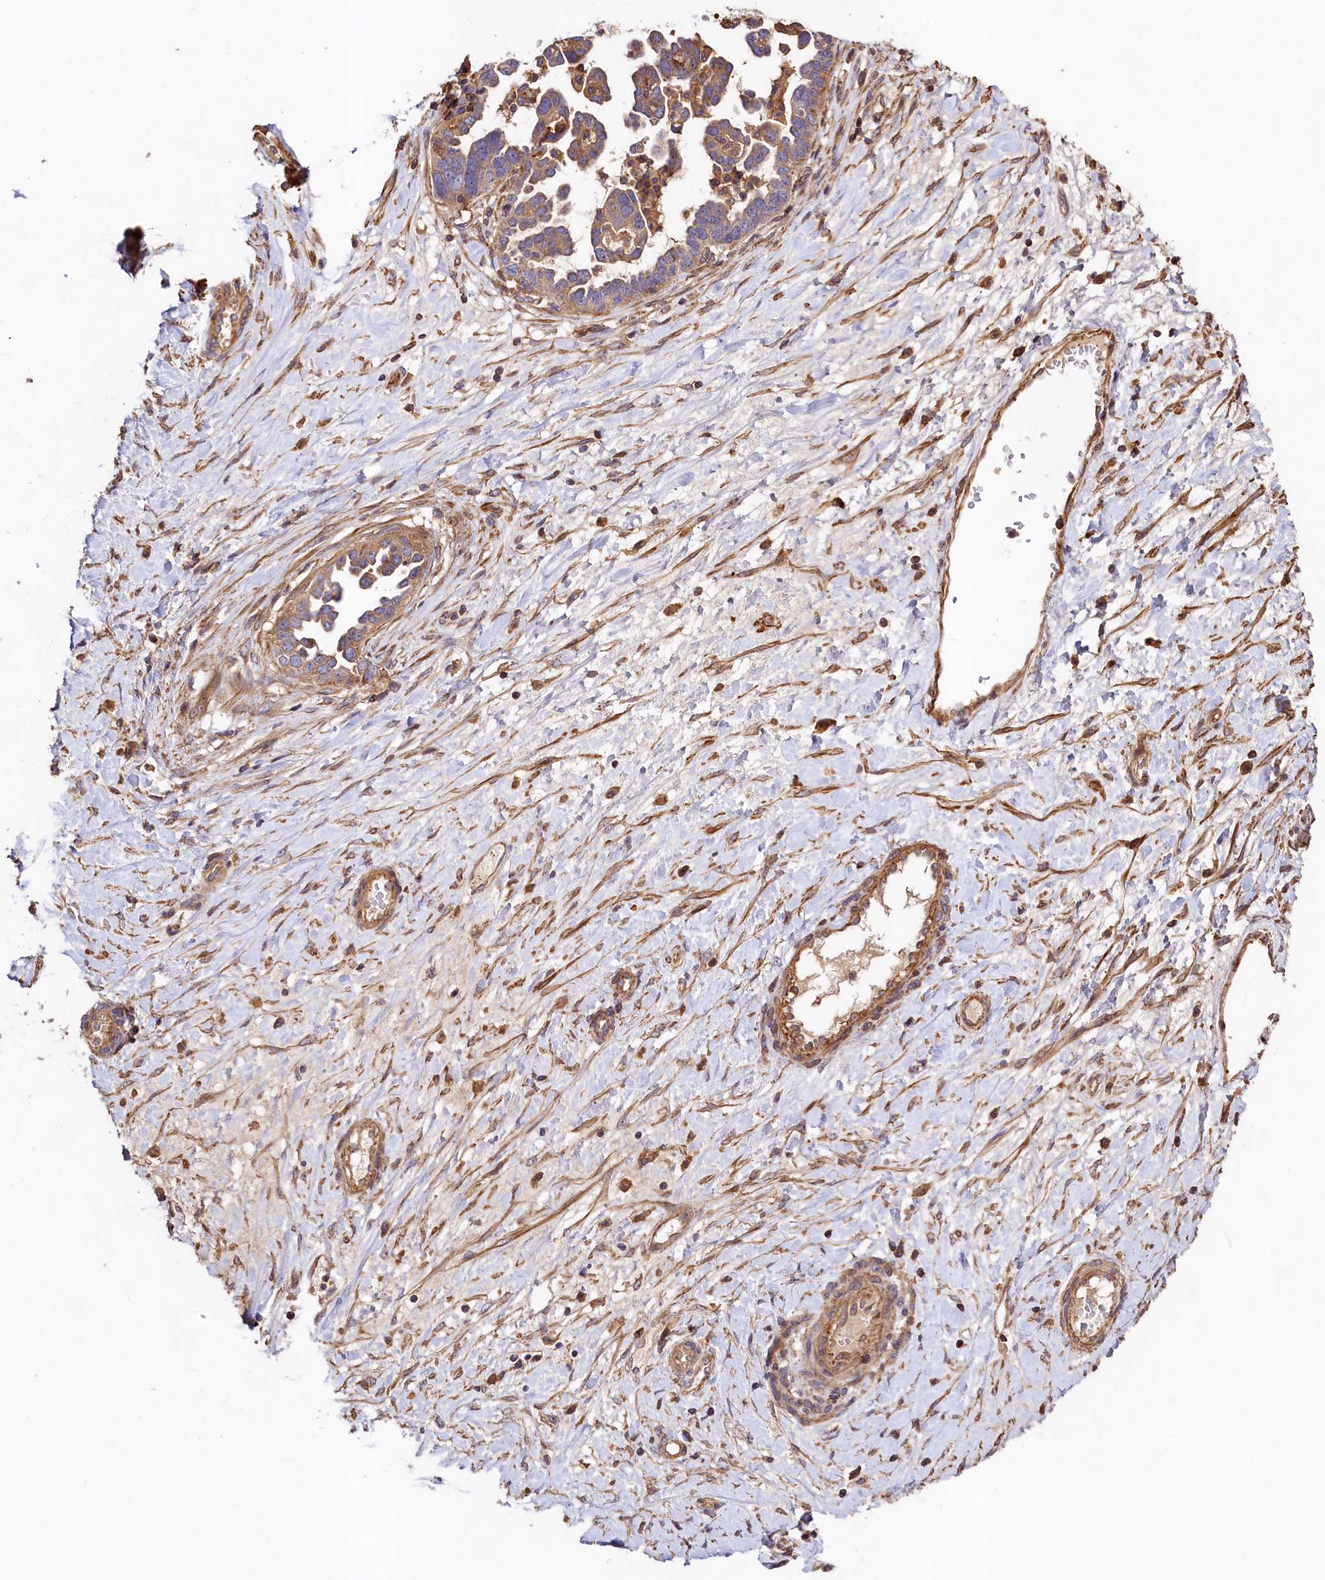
{"staining": {"intensity": "moderate", "quantity": ">75%", "location": "cytoplasmic/membranous"}, "tissue": "ovarian cancer", "cell_type": "Tumor cells", "image_type": "cancer", "snomed": [{"axis": "morphology", "description": "Cystadenocarcinoma, serous, NOS"}, {"axis": "topography", "description": "Ovary"}], "caption": "A high-resolution photomicrograph shows immunohistochemistry staining of serous cystadenocarcinoma (ovarian), which displays moderate cytoplasmic/membranous staining in approximately >75% of tumor cells.", "gene": "KLHDC4", "patient": {"sex": "female", "age": 54}}